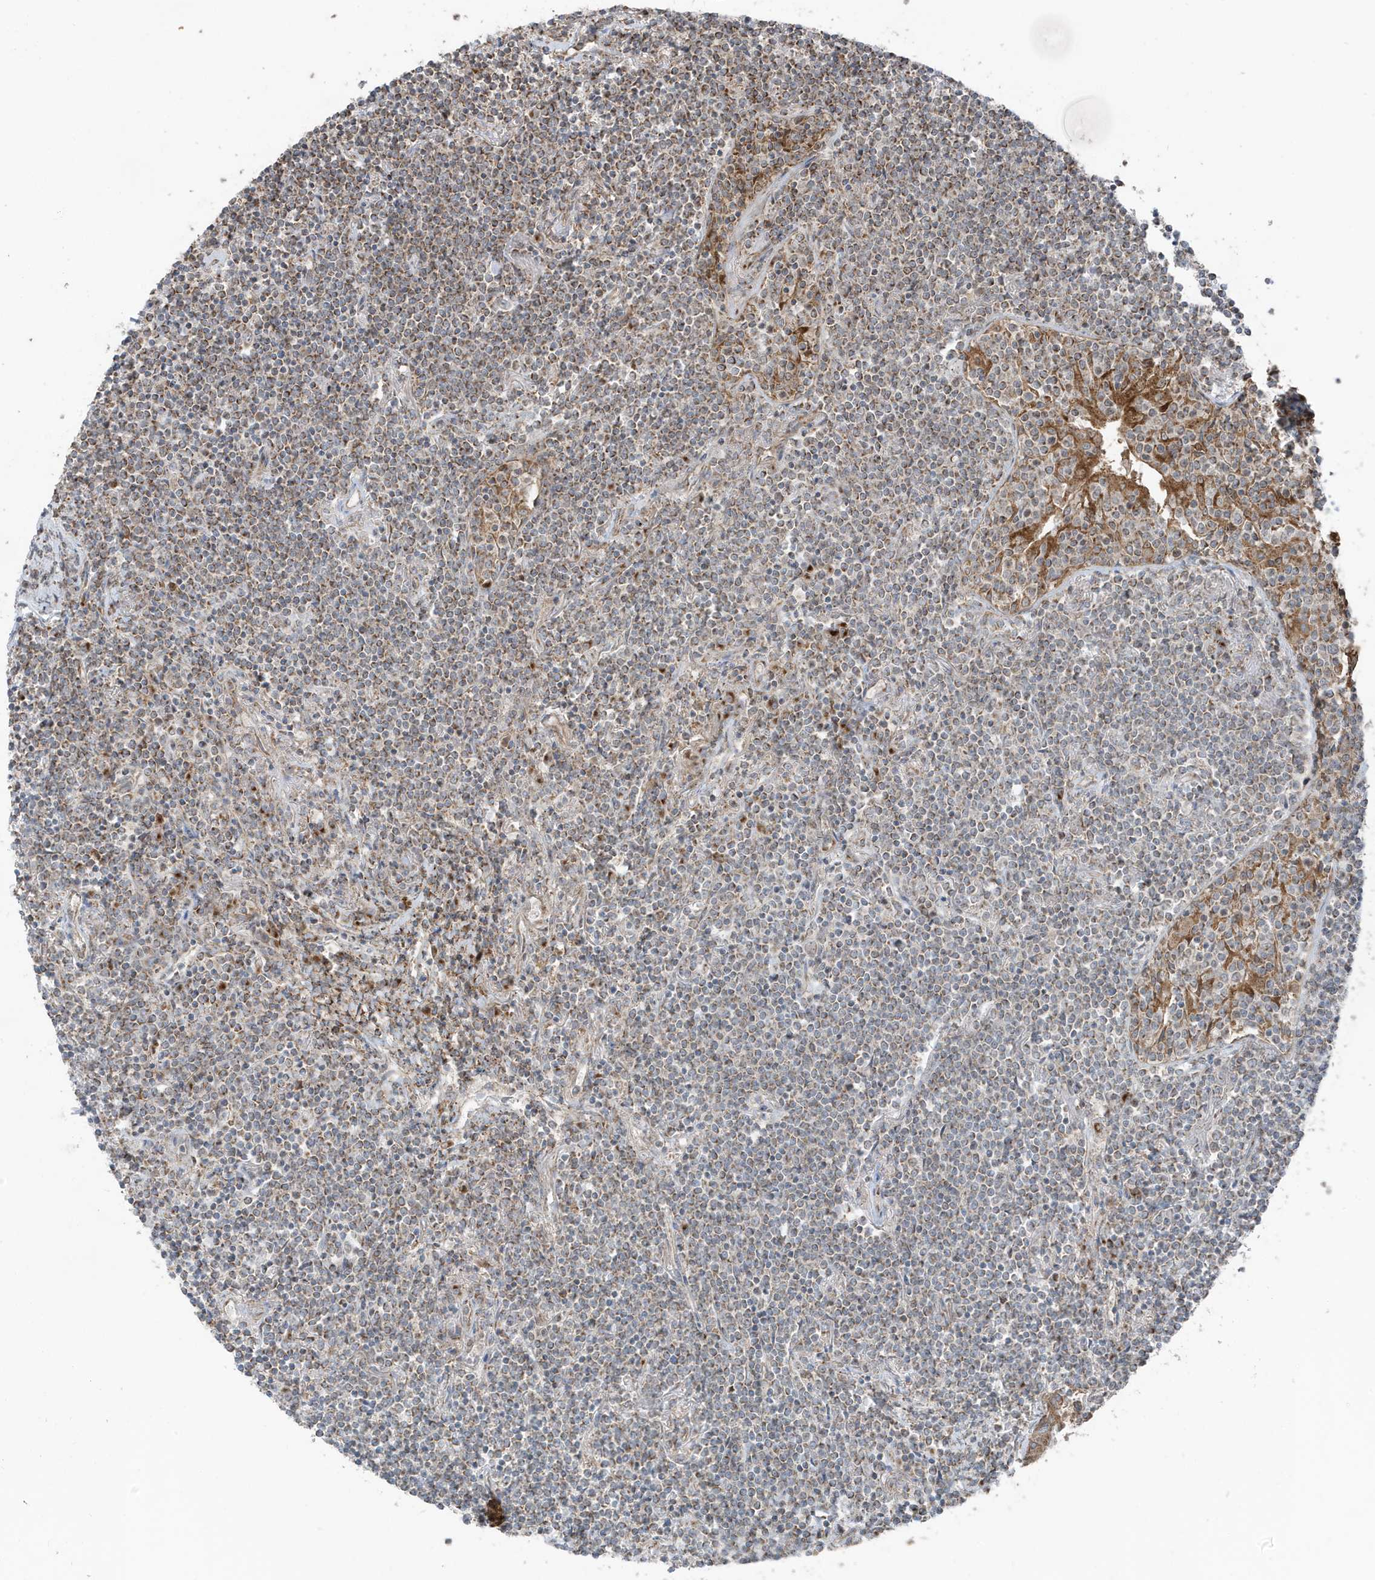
{"staining": {"intensity": "moderate", "quantity": "25%-75%", "location": "cytoplasmic/membranous"}, "tissue": "lymphoma", "cell_type": "Tumor cells", "image_type": "cancer", "snomed": [{"axis": "morphology", "description": "Malignant lymphoma, non-Hodgkin's type, Low grade"}, {"axis": "topography", "description": "Lung"}], "caption": "Malignant lymphoma, non-Hodgkin's type (low-grade) stained with immunohistochemistry (IHC) exhibits moderate cytoplasmic/membranous positivity in about 25%-75% of tumor cells. Nuclei are stained in blue.", "gene": "GOLGA4", "patient": {"sex": "female", "age": 71}}